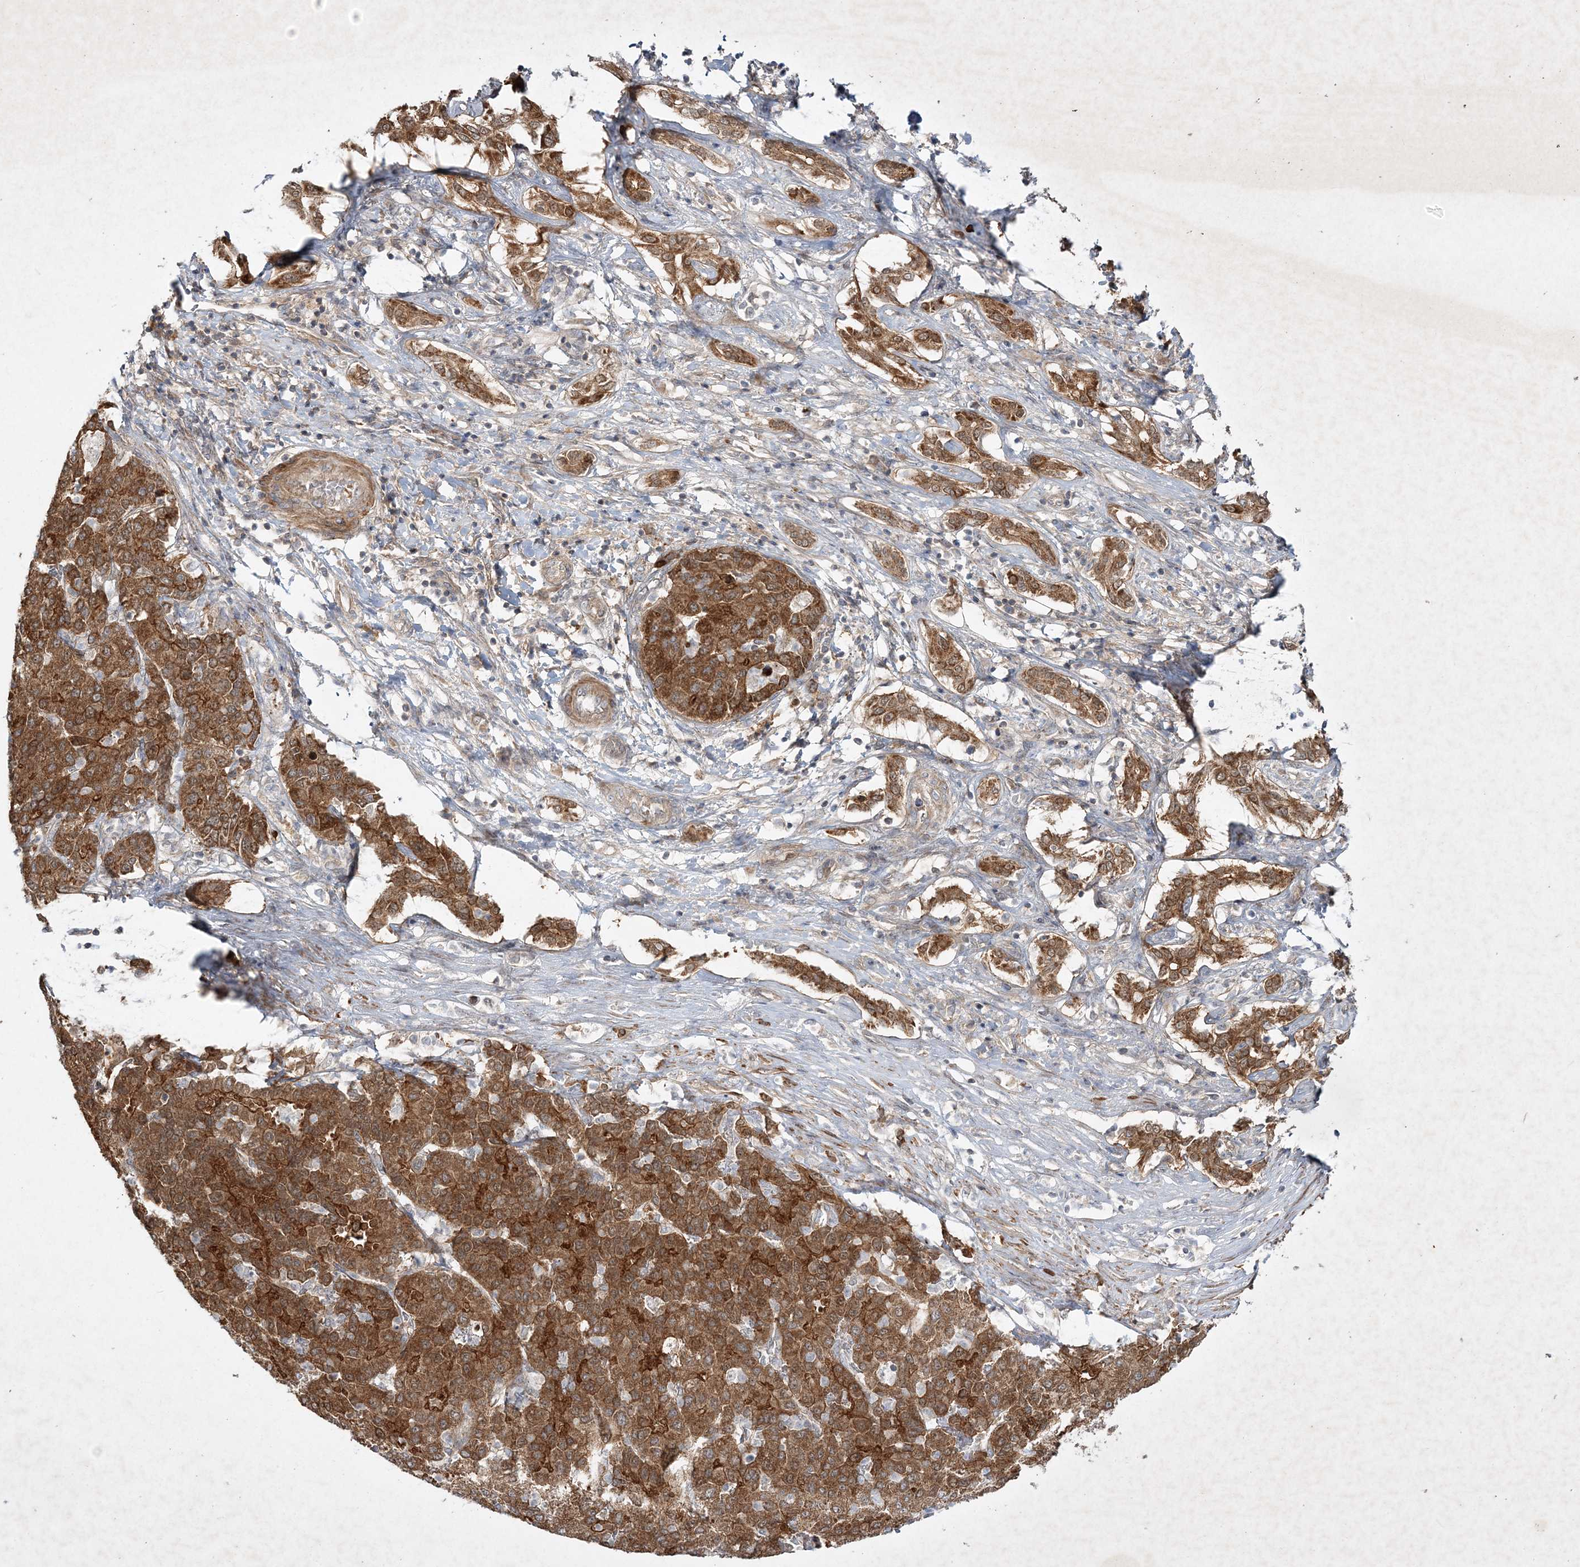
{"staining": {"intensity": "strong", "quantity": ">75%", "location": "cytoplasmic/membranous"}, "tissue": "liver cancer", "cell_type": "Tumor cells", "image_type": "cancer", "snomed": [{"axis": "morphology", "description": "Carcinoma, Hepatocellular, NOS"}, {"axis": "topography", "description": "Liver"}], "caption": "About >75% of tumor cells in human liver cancer show strong cytoplasmic/membranous protein staining as visualized by brown immunohistochemical staining.", "gene": "MOCS2", "patient": {"sex": "male", "age": 65}}